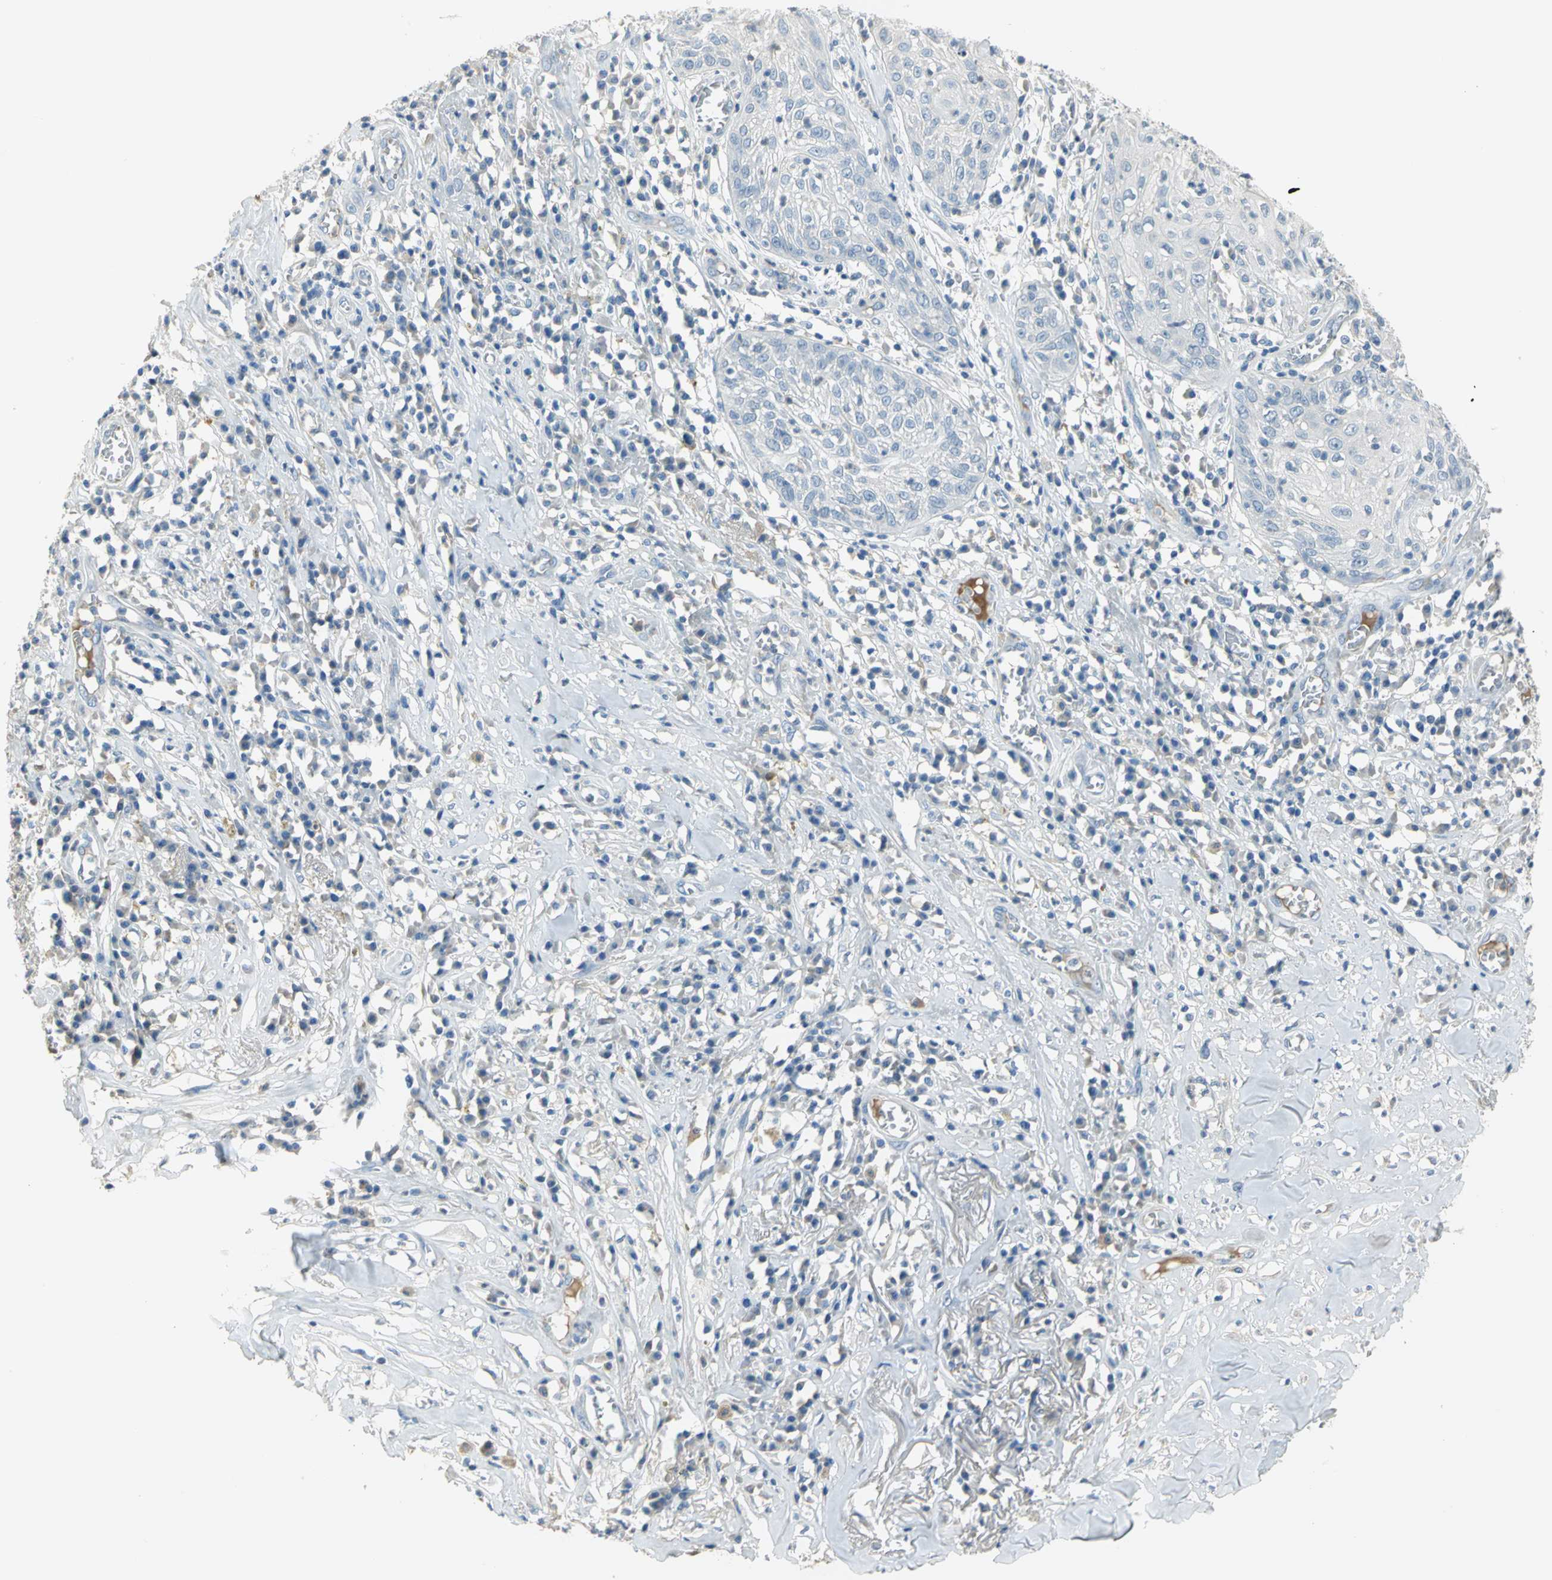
{"staining": {"intensity": "negative", "quantity": "none", "location": "none"}, "tissue": "skin cancer", "cell_type": "Tumor cells", "image_type": "cancer", "snomed": [{"axis": "morphology", "description": "Squamous cell carcinoma, NOS"}, {"axis": "topography", "description": "Skin"}], "caption": "There is no significant expression in tumor cells of skin squamous cell carcinoma.", "gene": "ZIC1", "patient": {"sex": "male", "age": 65}}